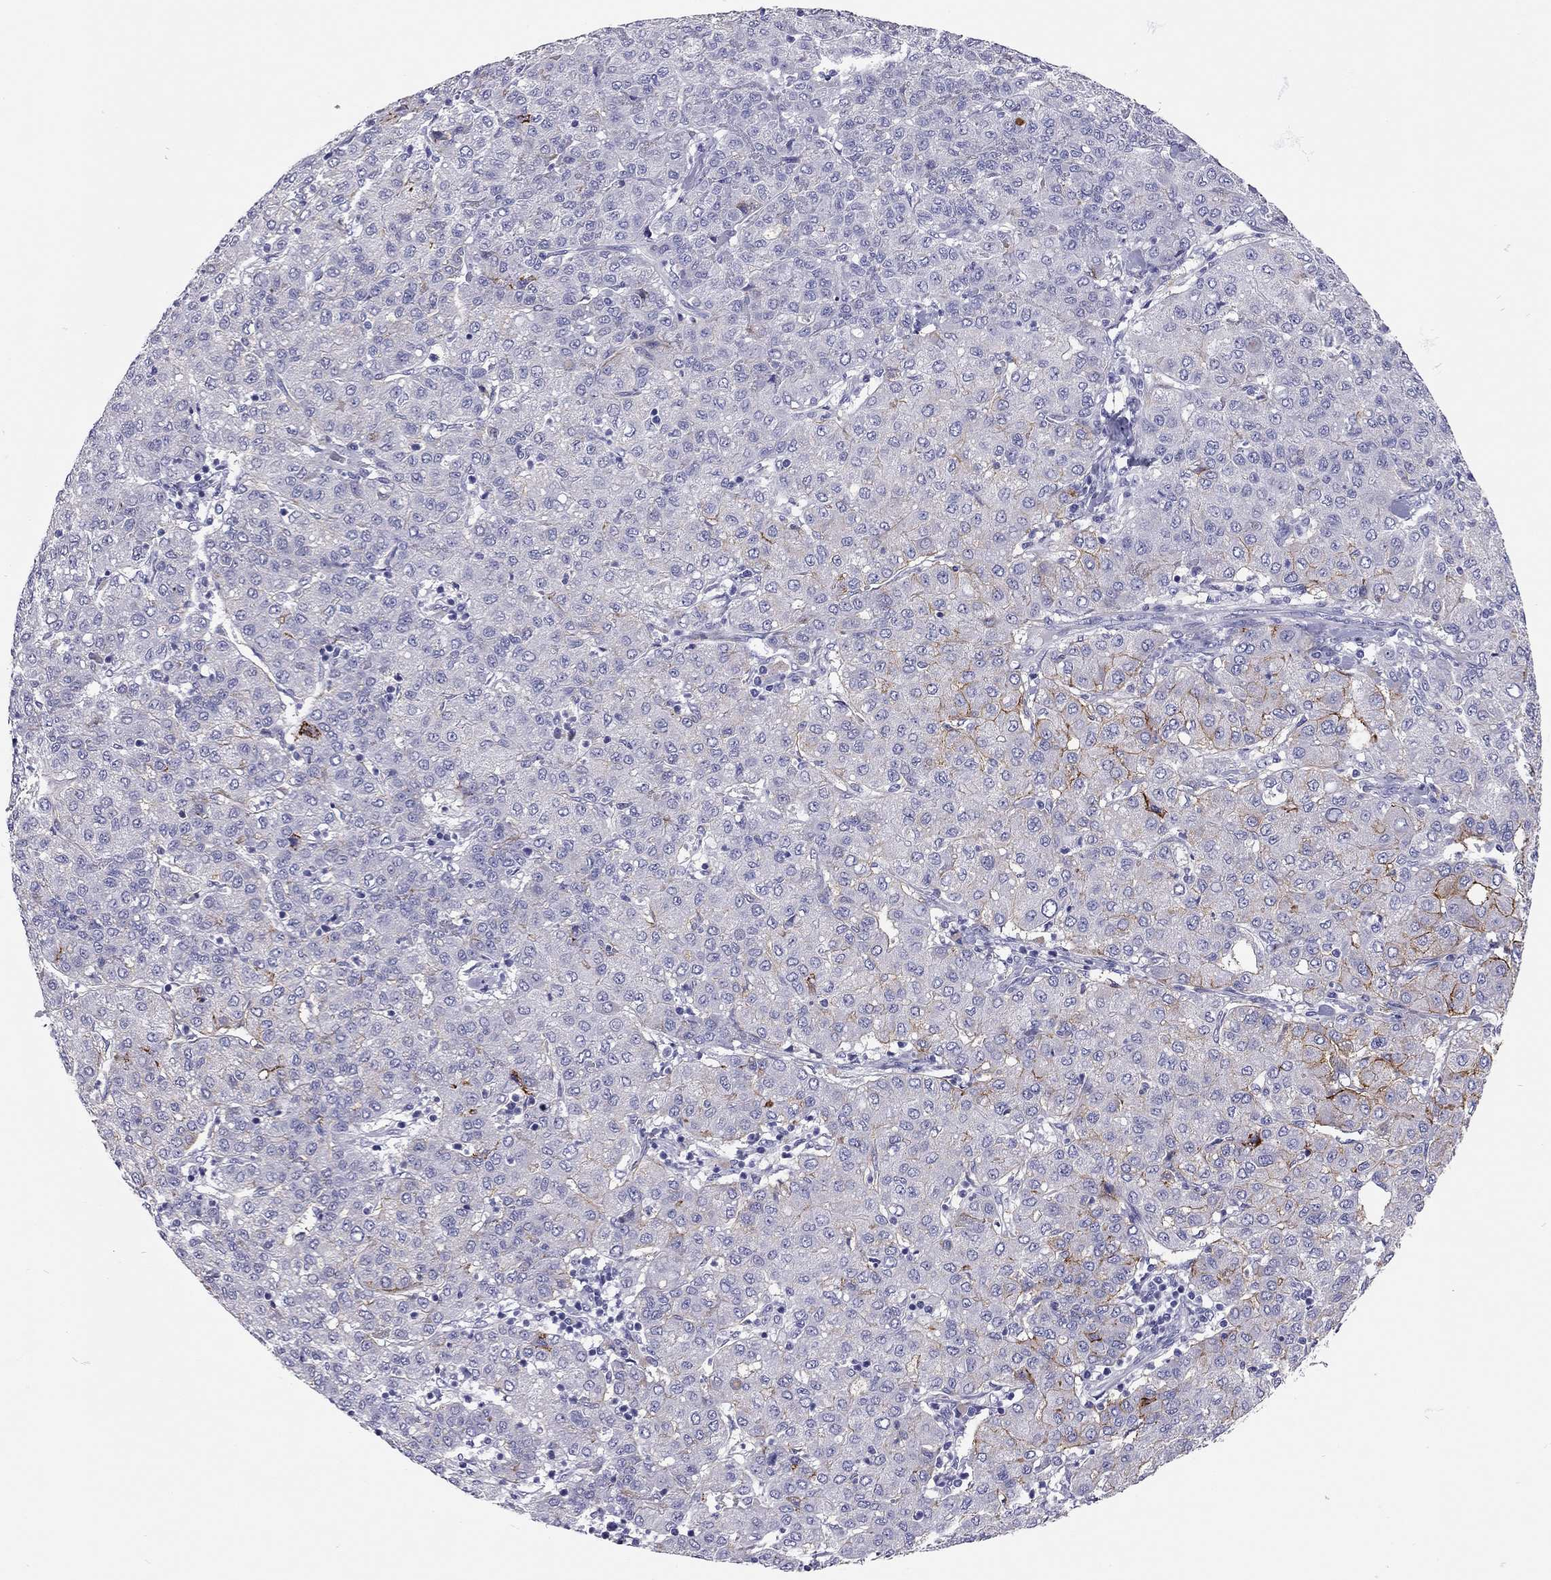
{"staining": {"intensity": "moderate", "quantity": "<25%", "location": "cytoplasmic/membranous"}, "tissue": "liver cancer", "cell_type": "Tumor cells", "image_type": "cancer", "snomed": [{"axis": "morphology", "description": "Carcinoma, Hepatocellular, NOS"}, {"axis": "topography", "description": "Liver"}], "caption": "Hepatocellular carcinoma (liver) tissue exhibits moderate cytoplasmic/membranous staining in approximately <25% of tumor cells, visualized by immunohistochemistry. (DAB (3,3'-diaminobenzidine) IHC, brown staining for protein, blue staining for nuclei).", "gene": "SCARB1", "patient": {"sex": "male", "age": 65}}